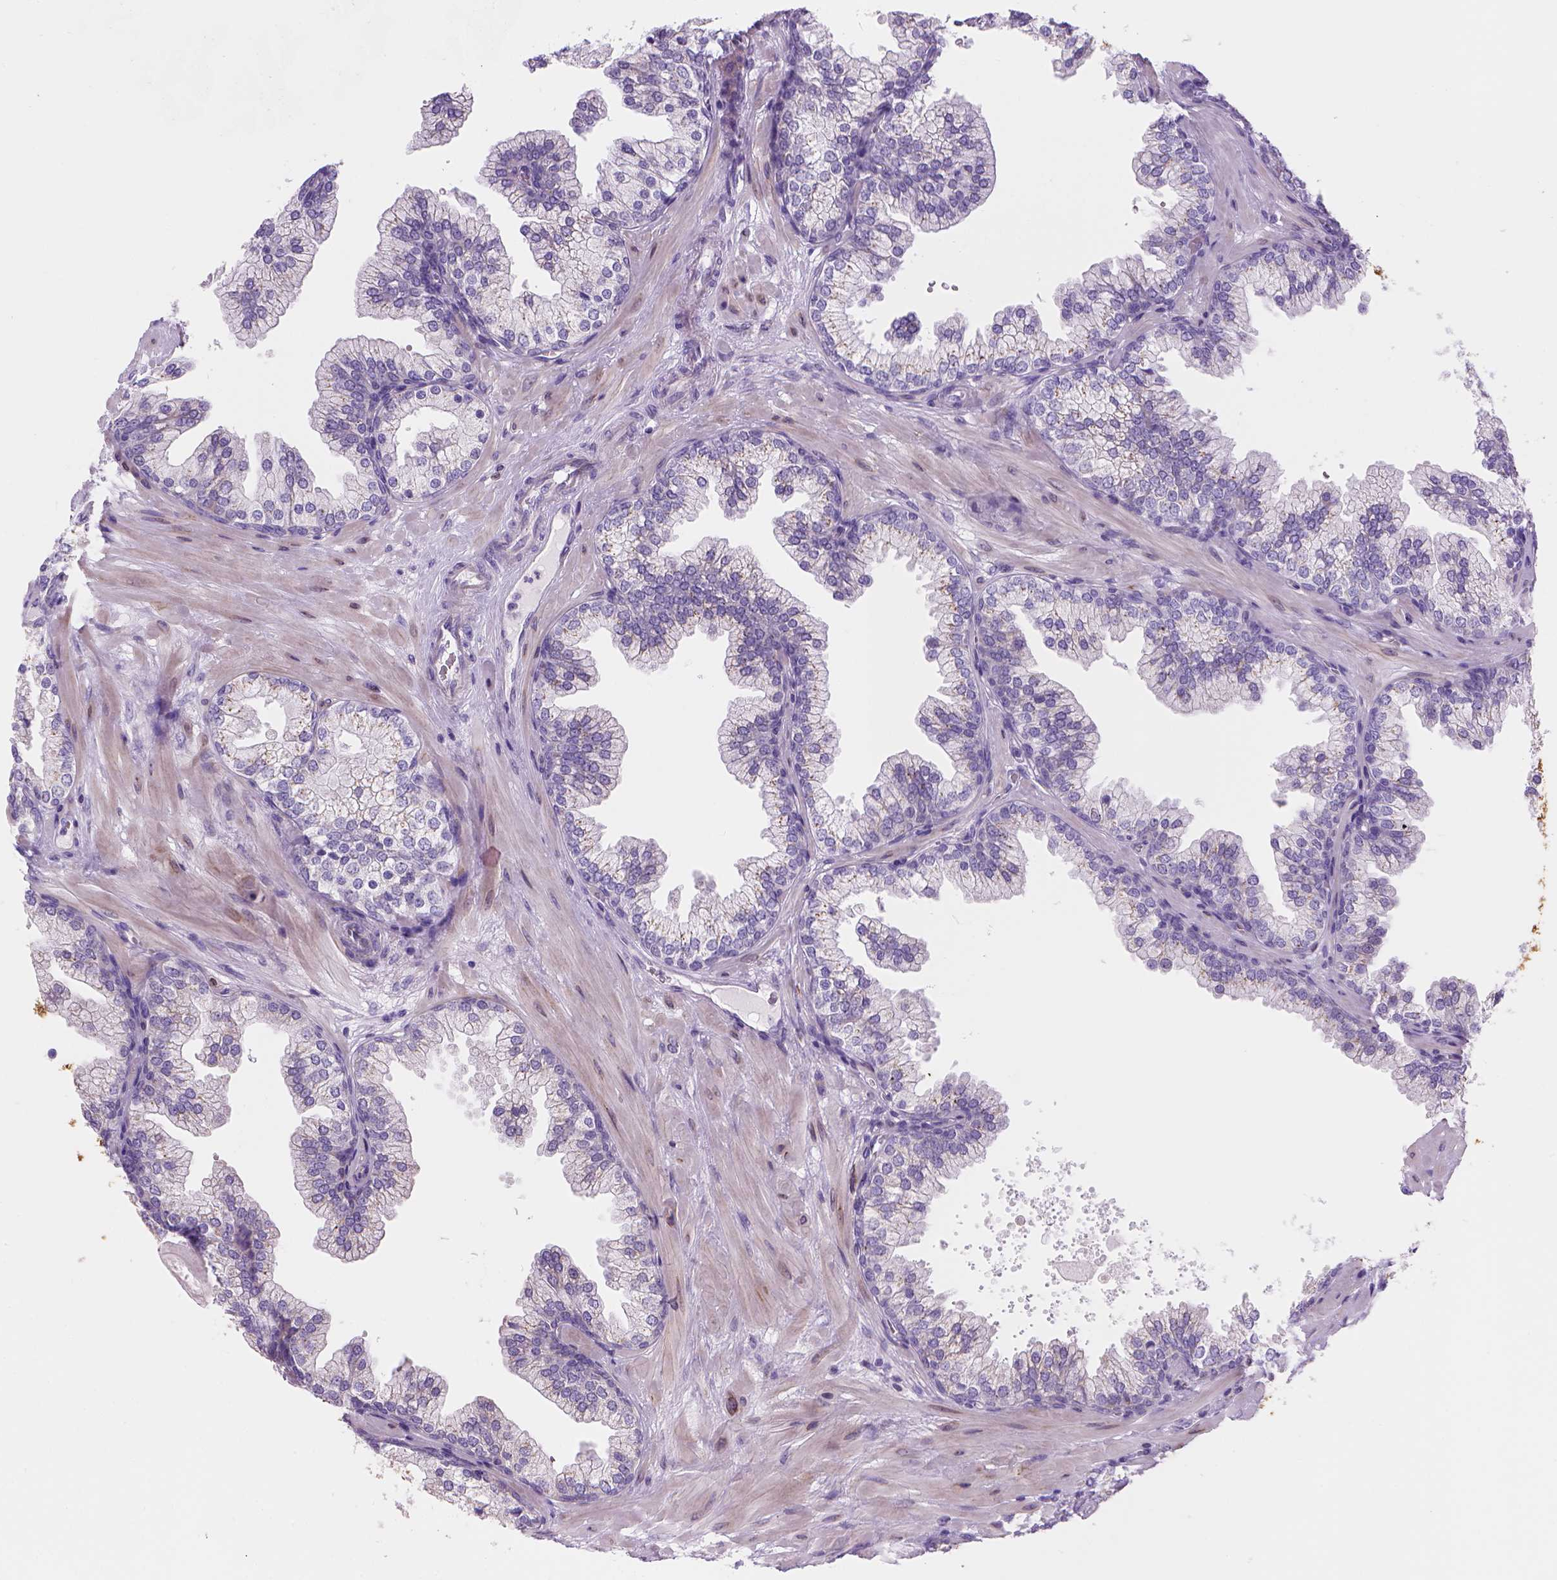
{"staining": {"intensity": "negative", "quantity": "none", "location": "none"}, "tissue": "prostate", "cell_type": "Glandular cells", "image_type": "normal", "snomed": [{"axis": "morphology", "description": "Normal tissue, NOS"}, {"axis": "topography", "description": "Prostate"}, {"axis": "topography", "description": "Peripheral nerve tissue"}], "caption": "This is an immunohistochemistry micrograph of unremarkable human prostate. There is no staining in glandular cells.", "gene": "CES2", "patient": {"sex": "male", "age": 61}}